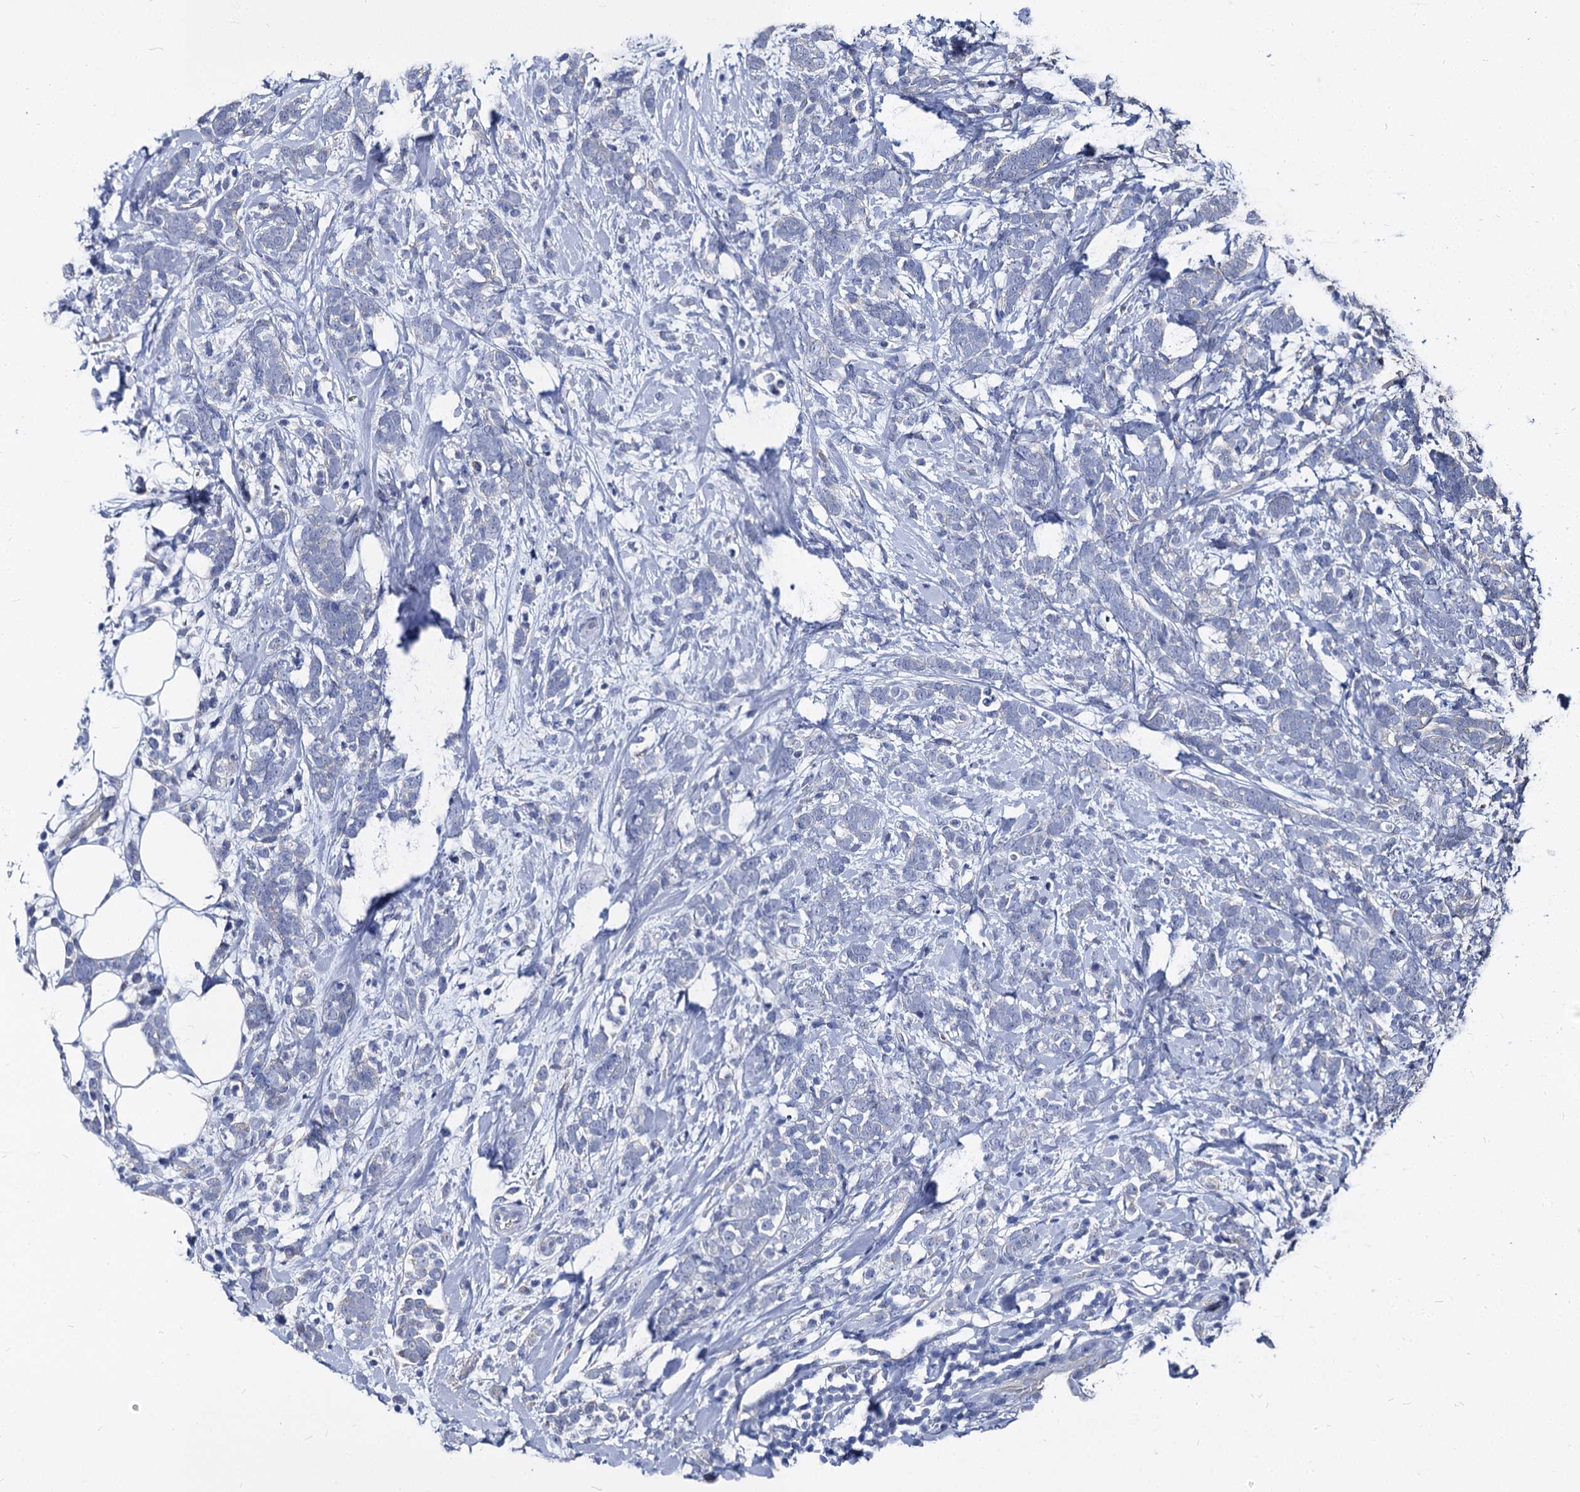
{"staining": {"intensity": "negative", "quantity": "none", "location": "none"}, "tissue": "breast cancer", "cell_type": "Tumor cells", "image_type": "cancer", "snomed": [{"axis": "morphology", "description": "Lobular carcinoma"}, {"axis": "topography", "description": "Breast"}], "caption": "Immunohistochemistry of breast cancer shows no expression in tumor cells.", "gene": "CBFB", "patient": {"sex": "female", "age": 58}}